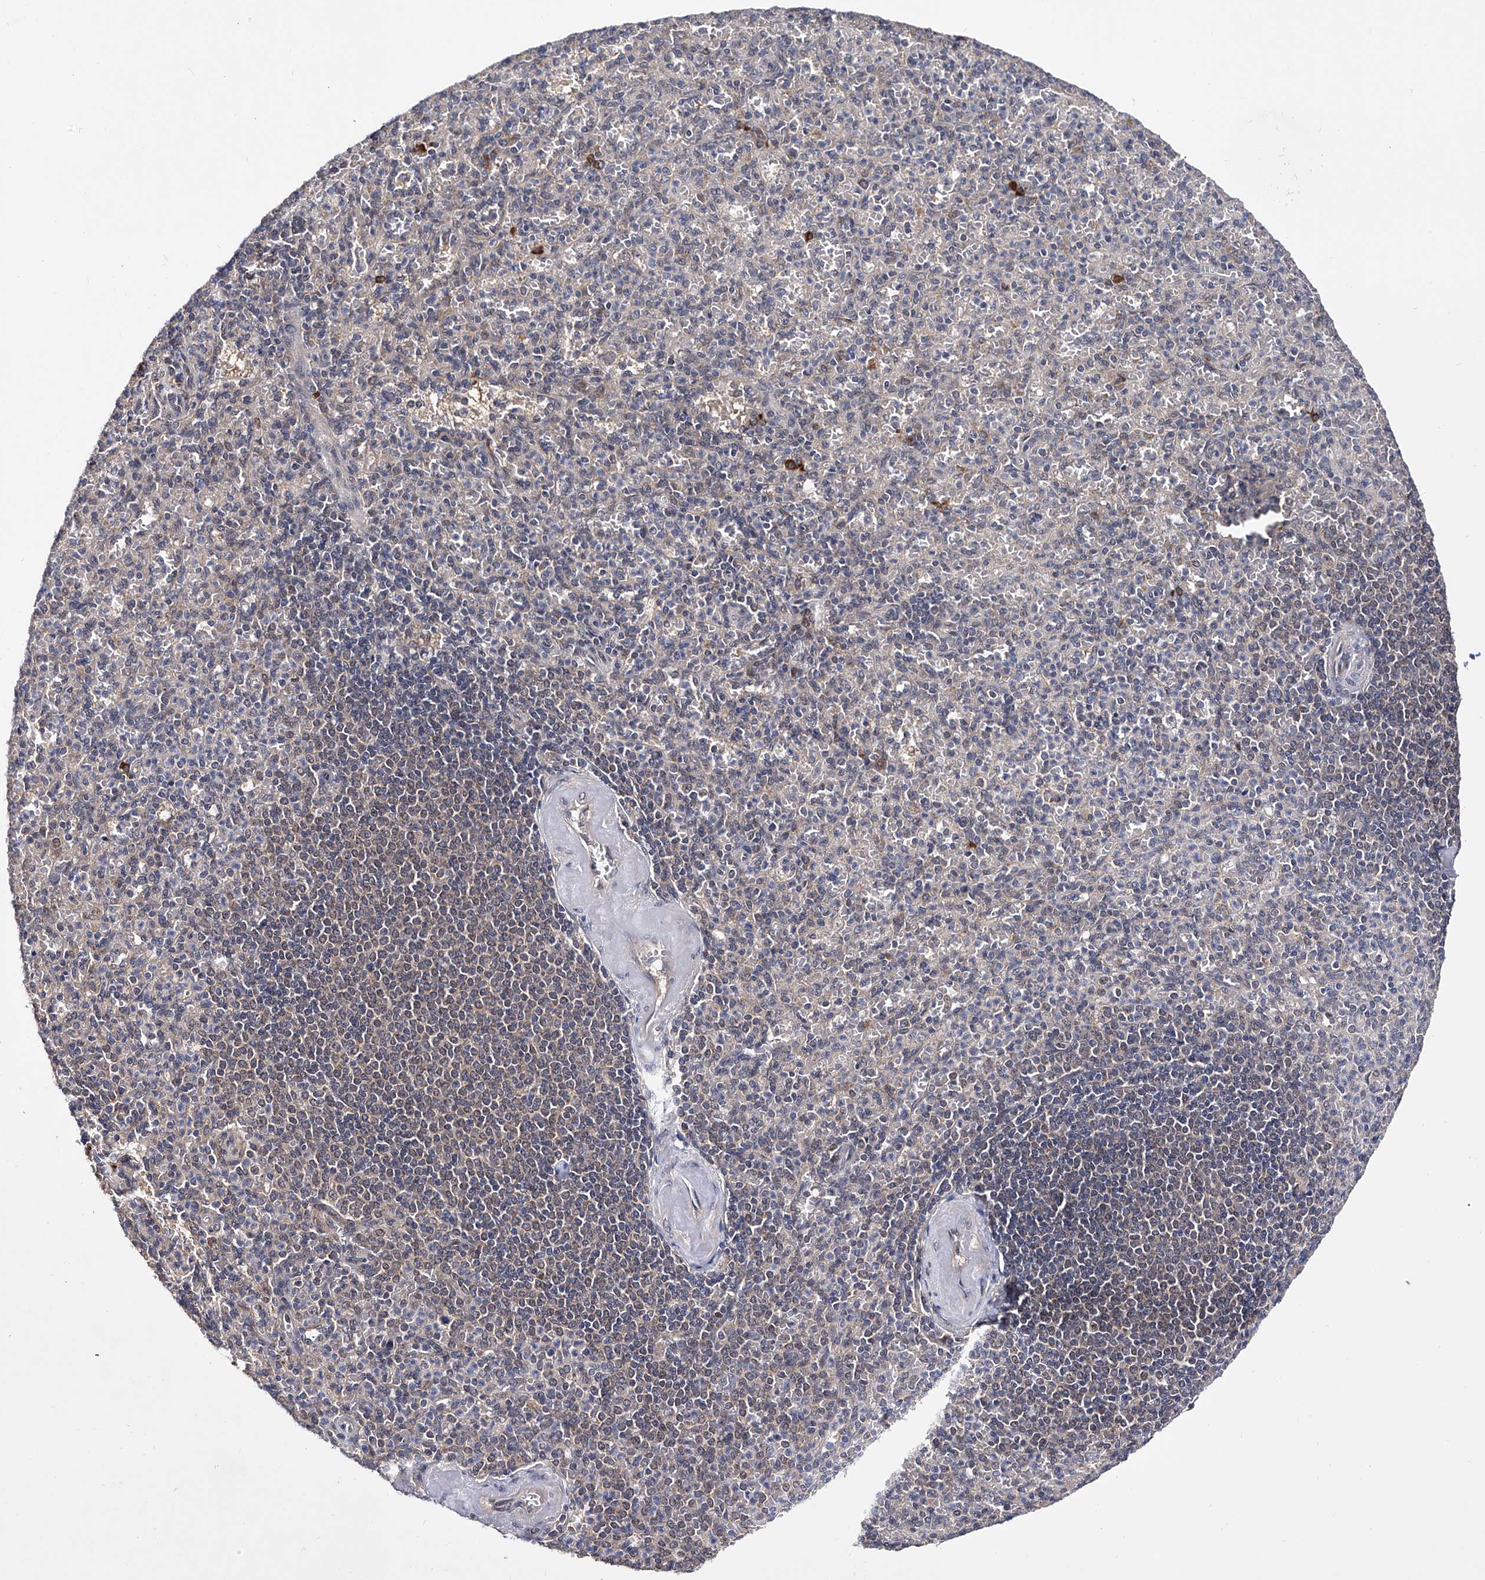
{"staining": {"intensity": "negative", "quantity": "none", "location": "none"}, "tissue": "spleen", "cell_type": "Cells in red pulp", "image_type": "normal", "snomed": [{"axis": "morphology", "description": "Normal tissue, NOS"}, {"axis": "topography", "description": "Spleen"}], "caption": "Micrograph shows no significant protein staining in cells in red pulp of unremarkable spleen. (DAB immunohistochemistry visualized using brightfield microscopy, high magnification).", "gene": "USP45", "patient": {"sex": "female", "age": 74}}